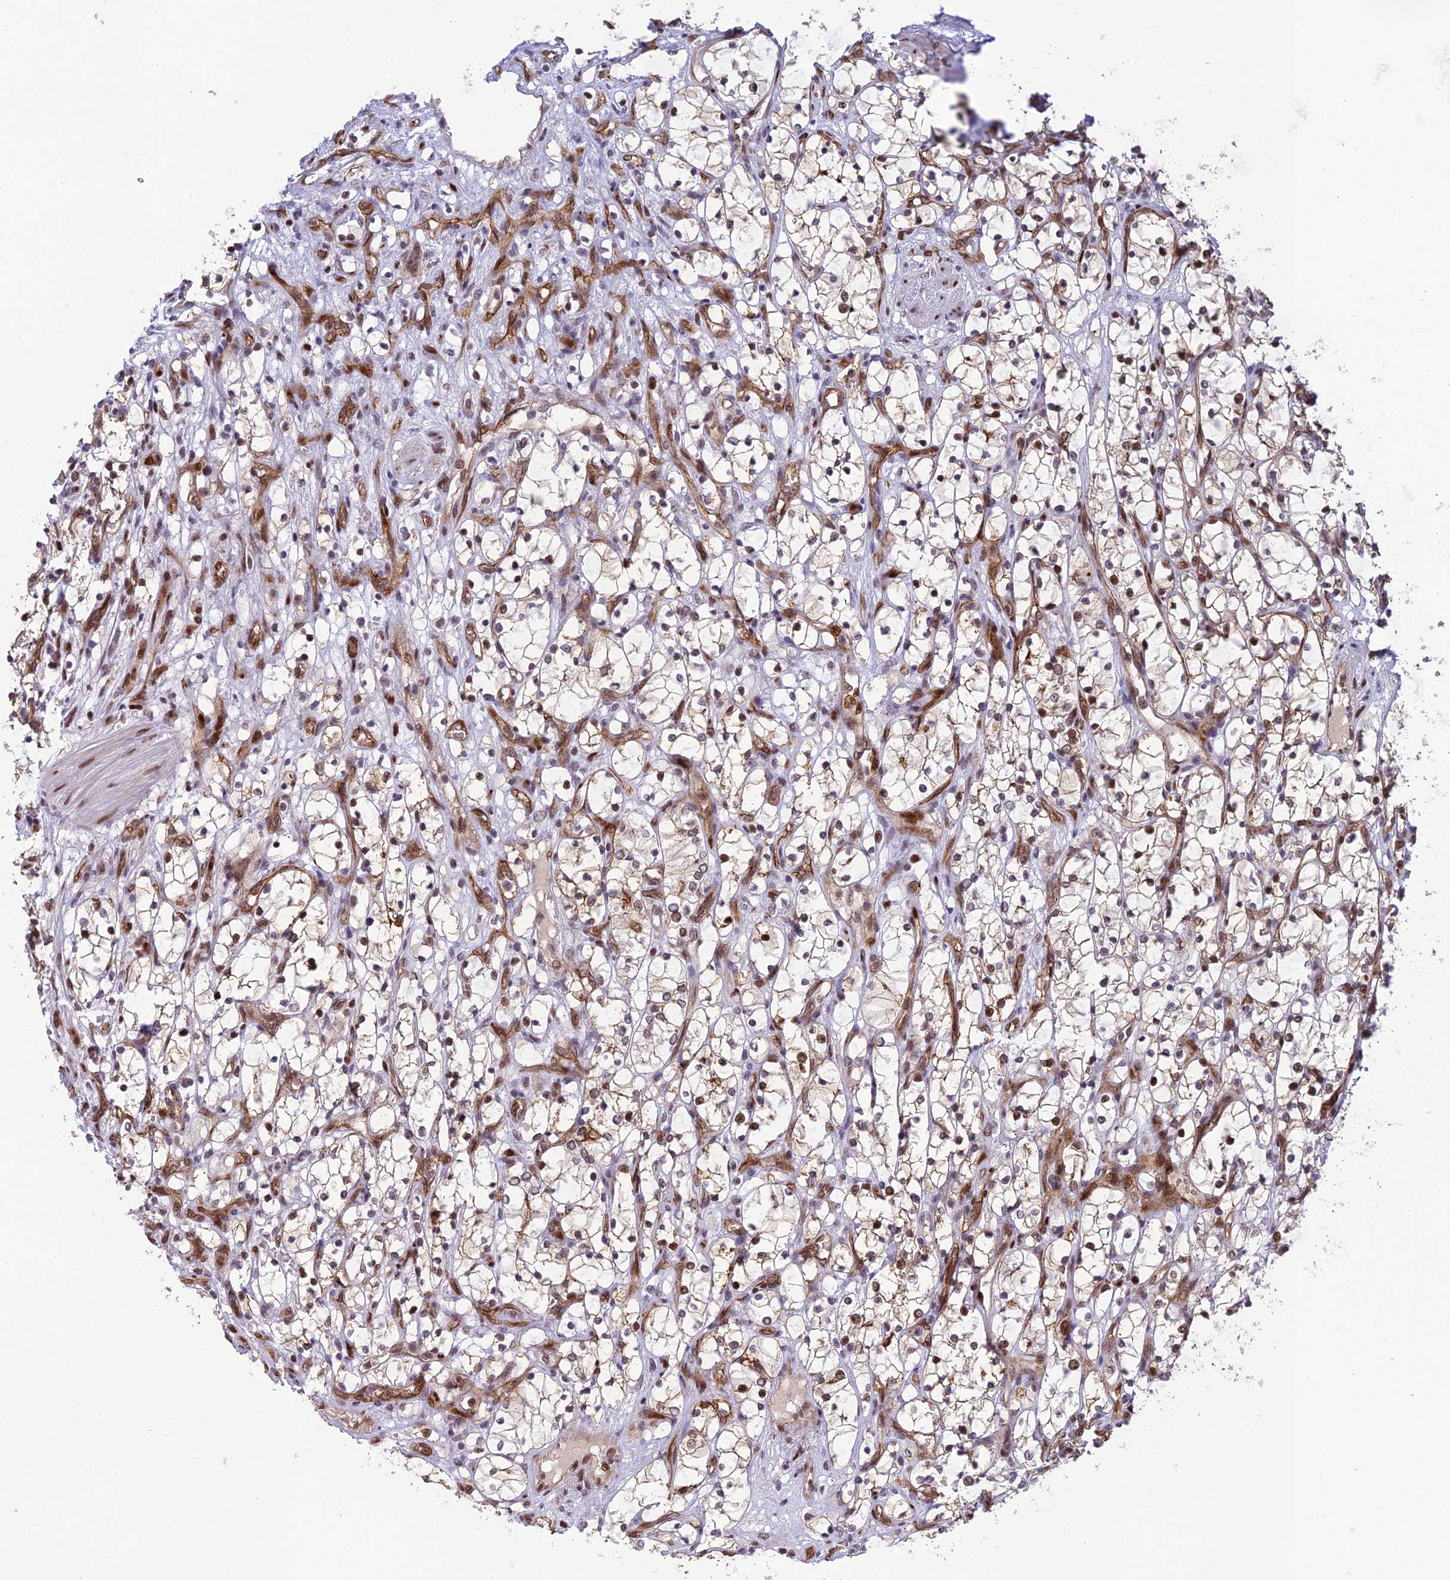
{"staining": {"intensity": "moderate", "quantity": "25%-75%", "location": "nuclear"}, "tissue": "renal cancer", "cell_type": "Tumor cells", "image_type": "cancer", "snomed": [{"axis": "morphology", "description": "Adenocarcinoma, NOS"}, {"axis": "topography", "description": "Kidney"}], "caption": "This image shows immunohistochemistry staining of human renal adenocarcinoma, with medium moderate nuclear expression in approximately 25%-75% of tumor cells.", "gene": "RANBP3", "patient": {"sex": "female", "age": 69}}